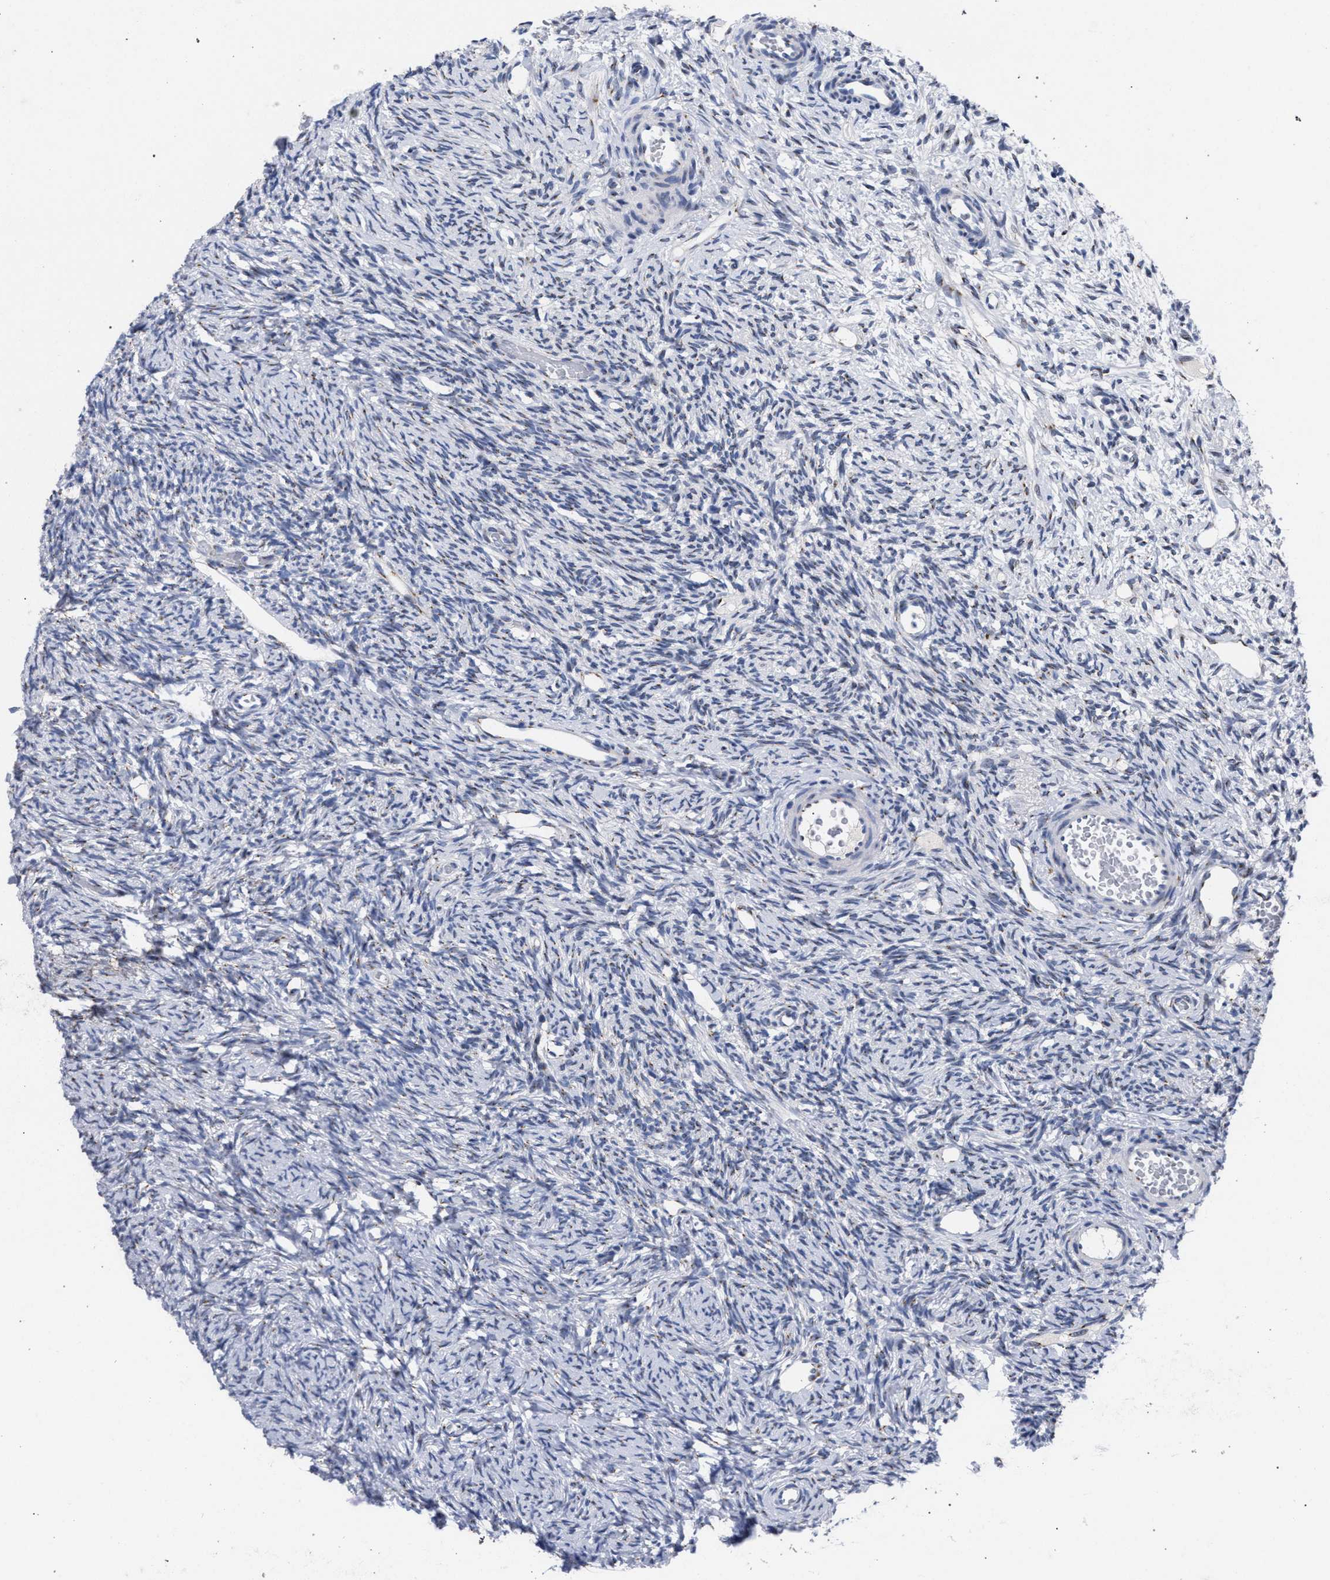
{"staining": {"intensity": "negative", "quantity": "none", "location": "none"}, "tissue": "ovary", "cell_type": "Ovarian stroma cells", "image_type": "normal", "snomed": [{"axis": "morphology", "description": "Normal tissue, NOS"}, {"axis": "topography", "description": "Ovary"}], "caption": "Immunohistochemical staining of unremarkable ovary exhibits no significant positivity in ovarian stroma cells. Nuclei are stained in blue.", "gene": "GOLGA2", "patient": {"sex": "female", "age": 33}}